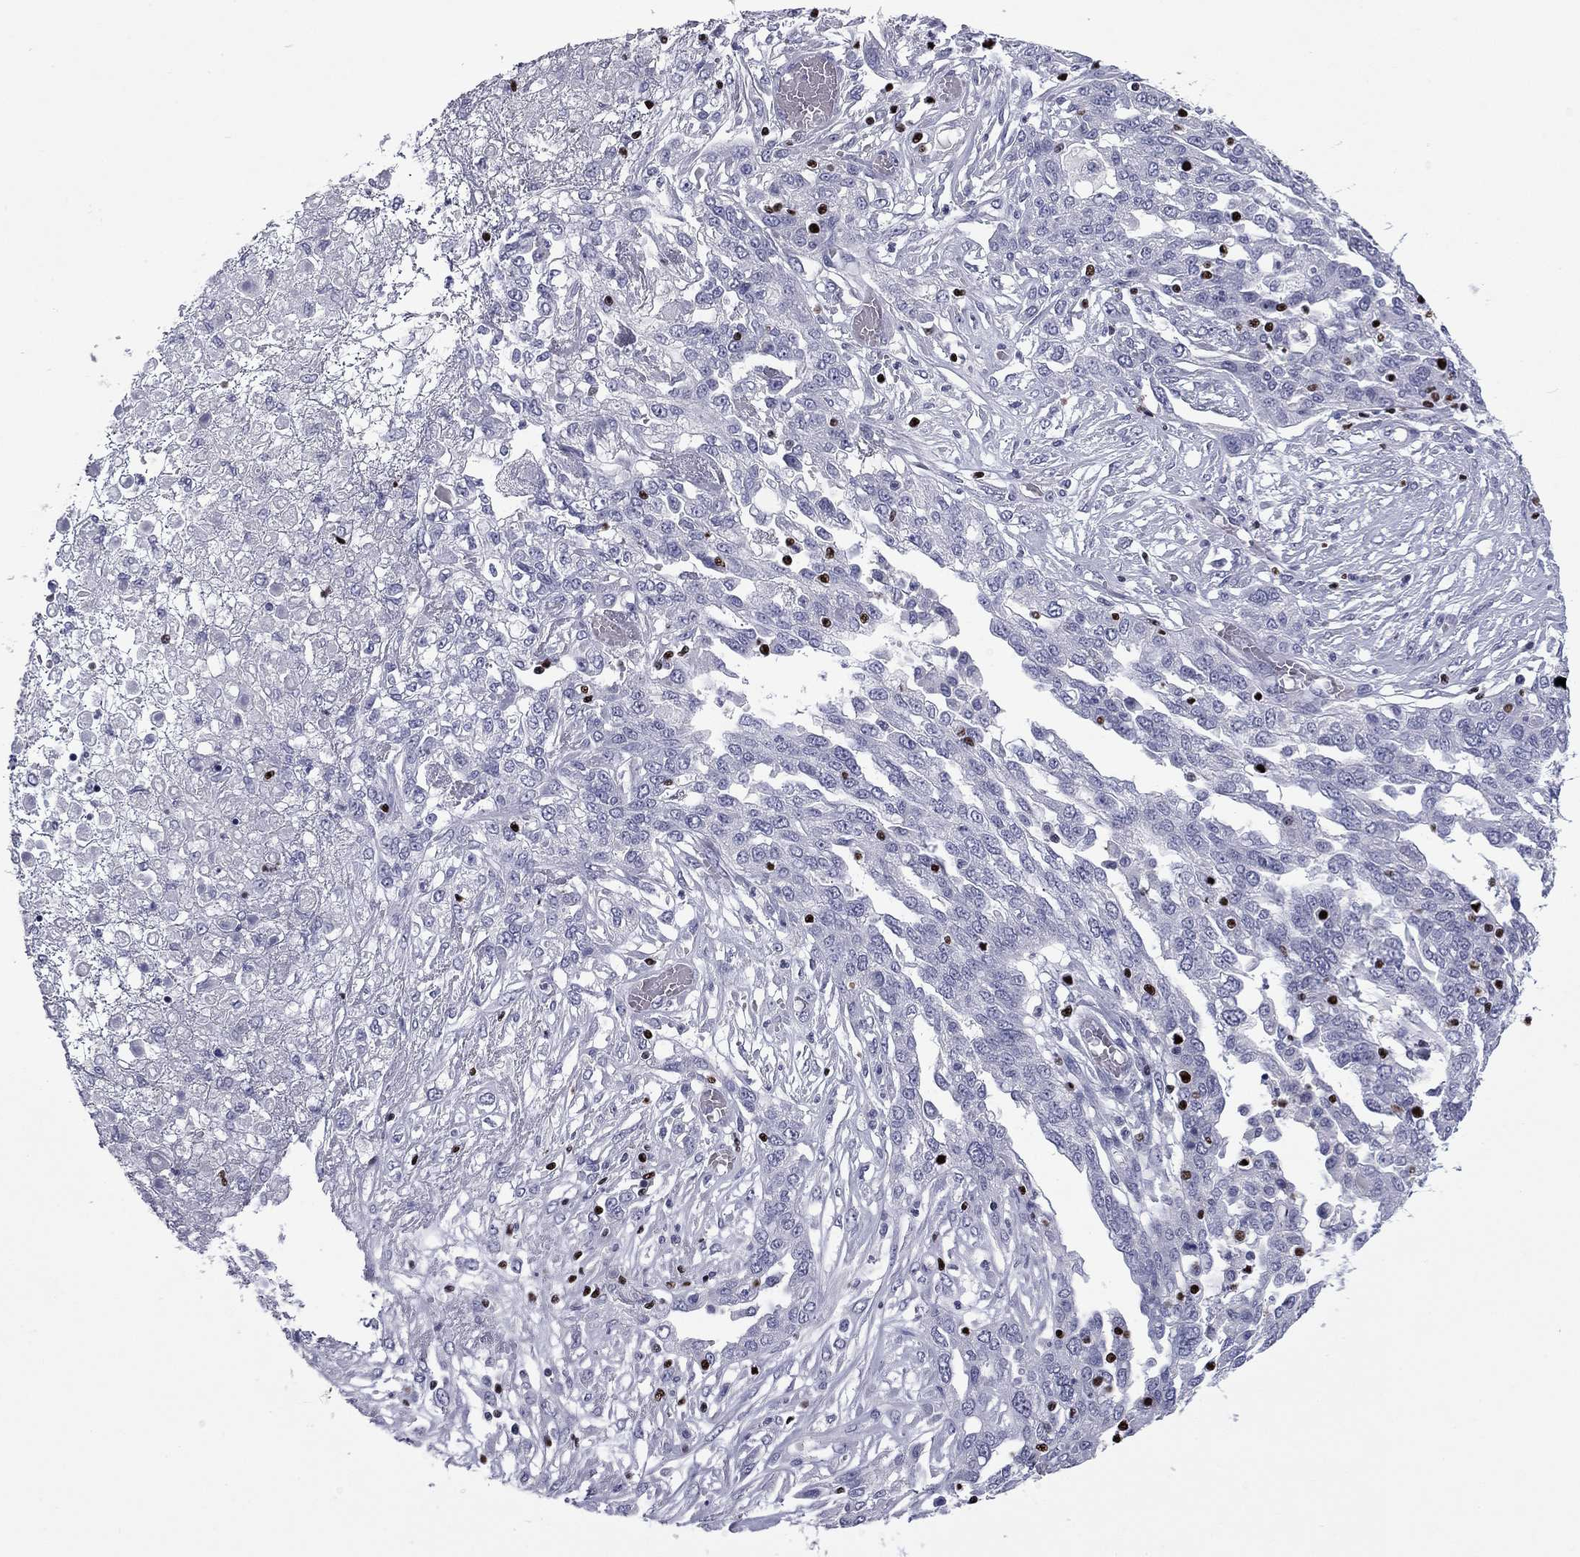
{"staining": {"intensity": "negative", "quantity": "none", "location": "none"}, "tissue": "ovarian cancer", "cell_type": "Tumor cells", "image_type": "cancer", "snomed": [{"axis": "morphology", "description": "Cystadenocarcinoma, serous, NOS"}, {"axis": "topography", "description": "Ovary"}], "caption": "Immunohistochemical staining of ovarian cancer demonstrates no significant expression in tumor cells. The staining is performed using DAB (3,3'-diaminobenzidine) brown chromogen with nuclei counter-stained in using hematoxylin.", "gene": "IKZF3", "patient": {"sex": "female", "age": 67}}